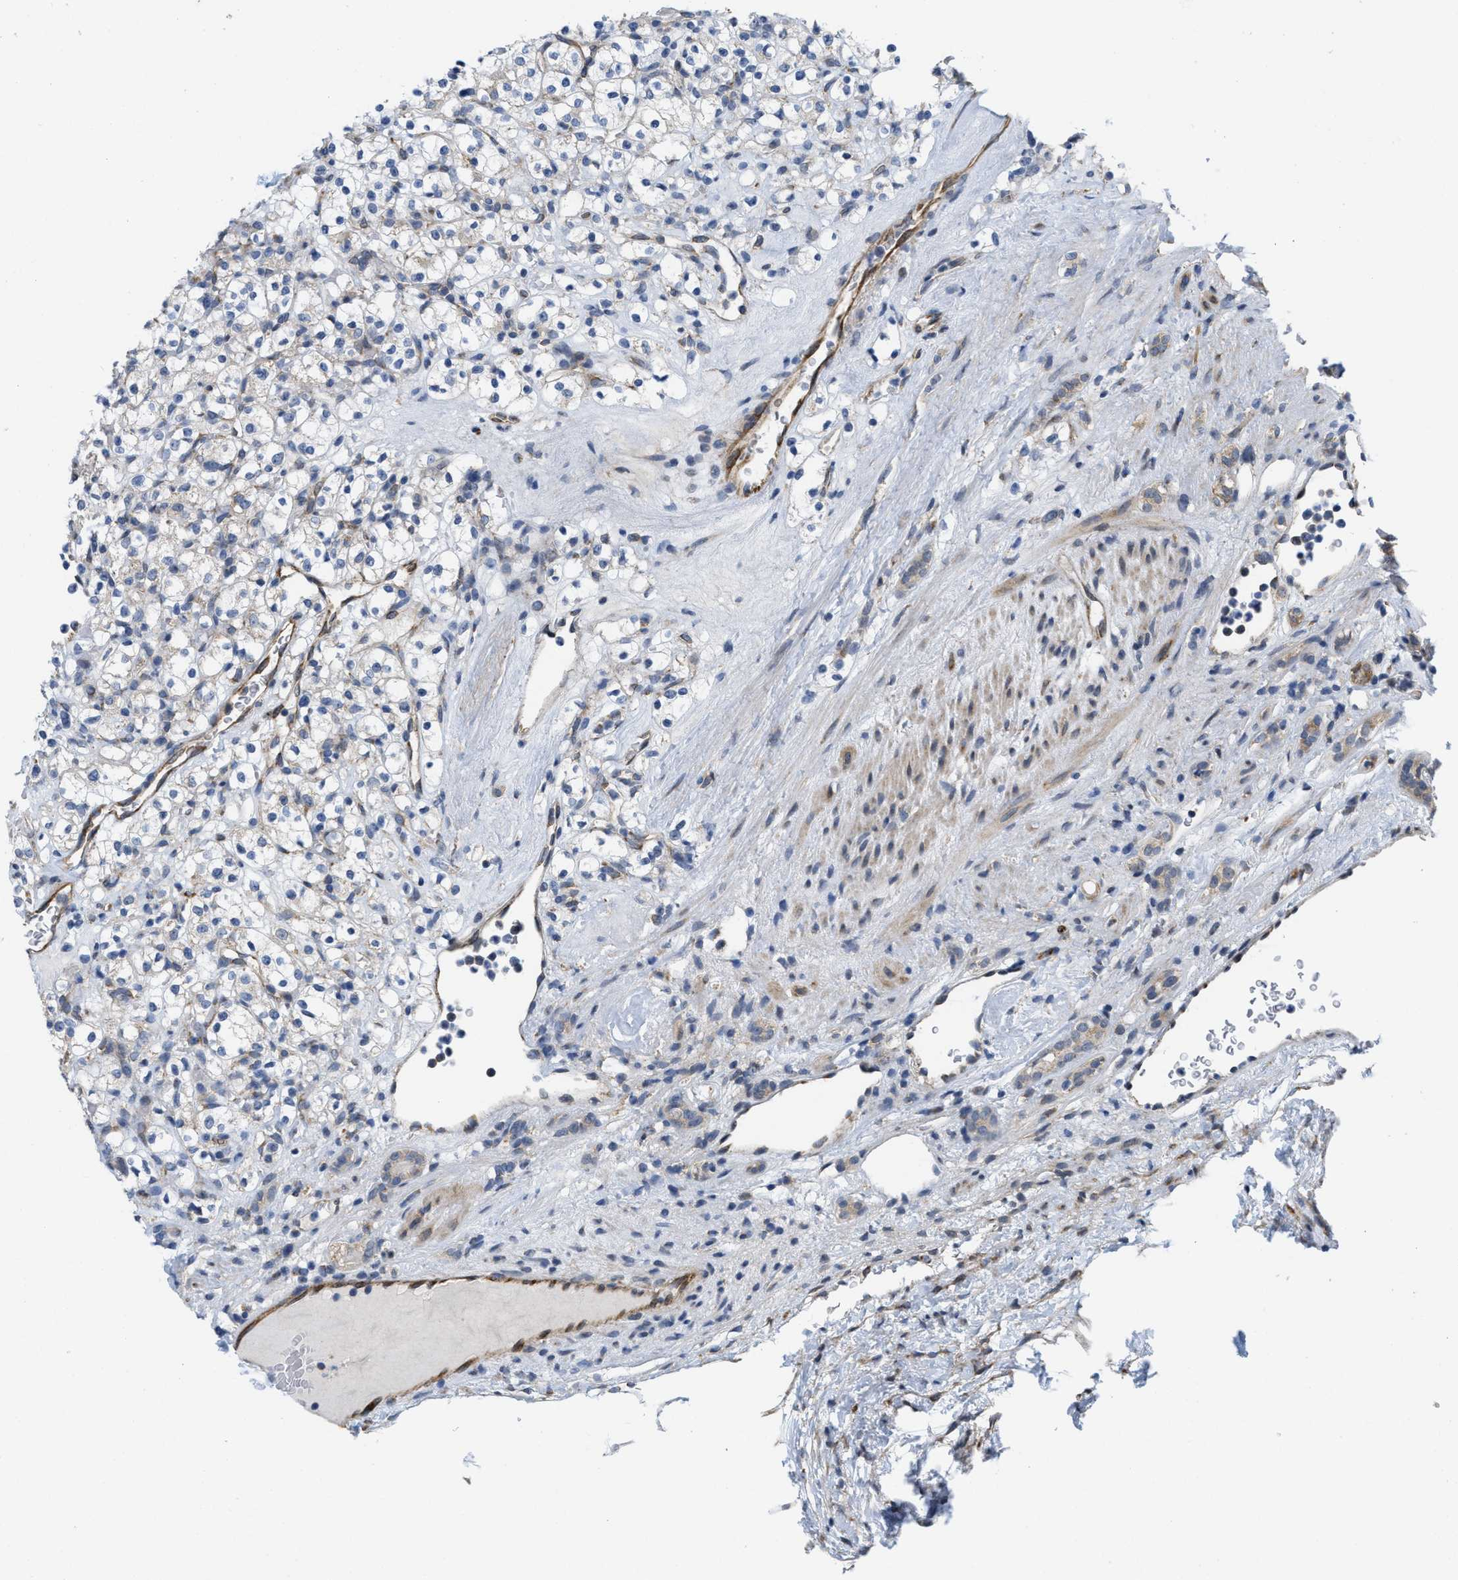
{"staining": {"intensity": "negative", "quantity": "none", "location": "none"}, "tissue": "renal cancer", "cell_type": "Tumor cells", "image_type": "cancer", "snomed": [{"axis": "morphology", "description": "Normal tissue, NOS"}, {"axis": "morphology", "description": "Adenocarcinoma, NOS"}, {"axis": "topography", "description": "Kidney"}], "caption": "Tumor cells show no significant protein positivity in adenocarcinoma (renal).", "gene": "EOGT", "patient": {"sex": "female", "age": 72}}